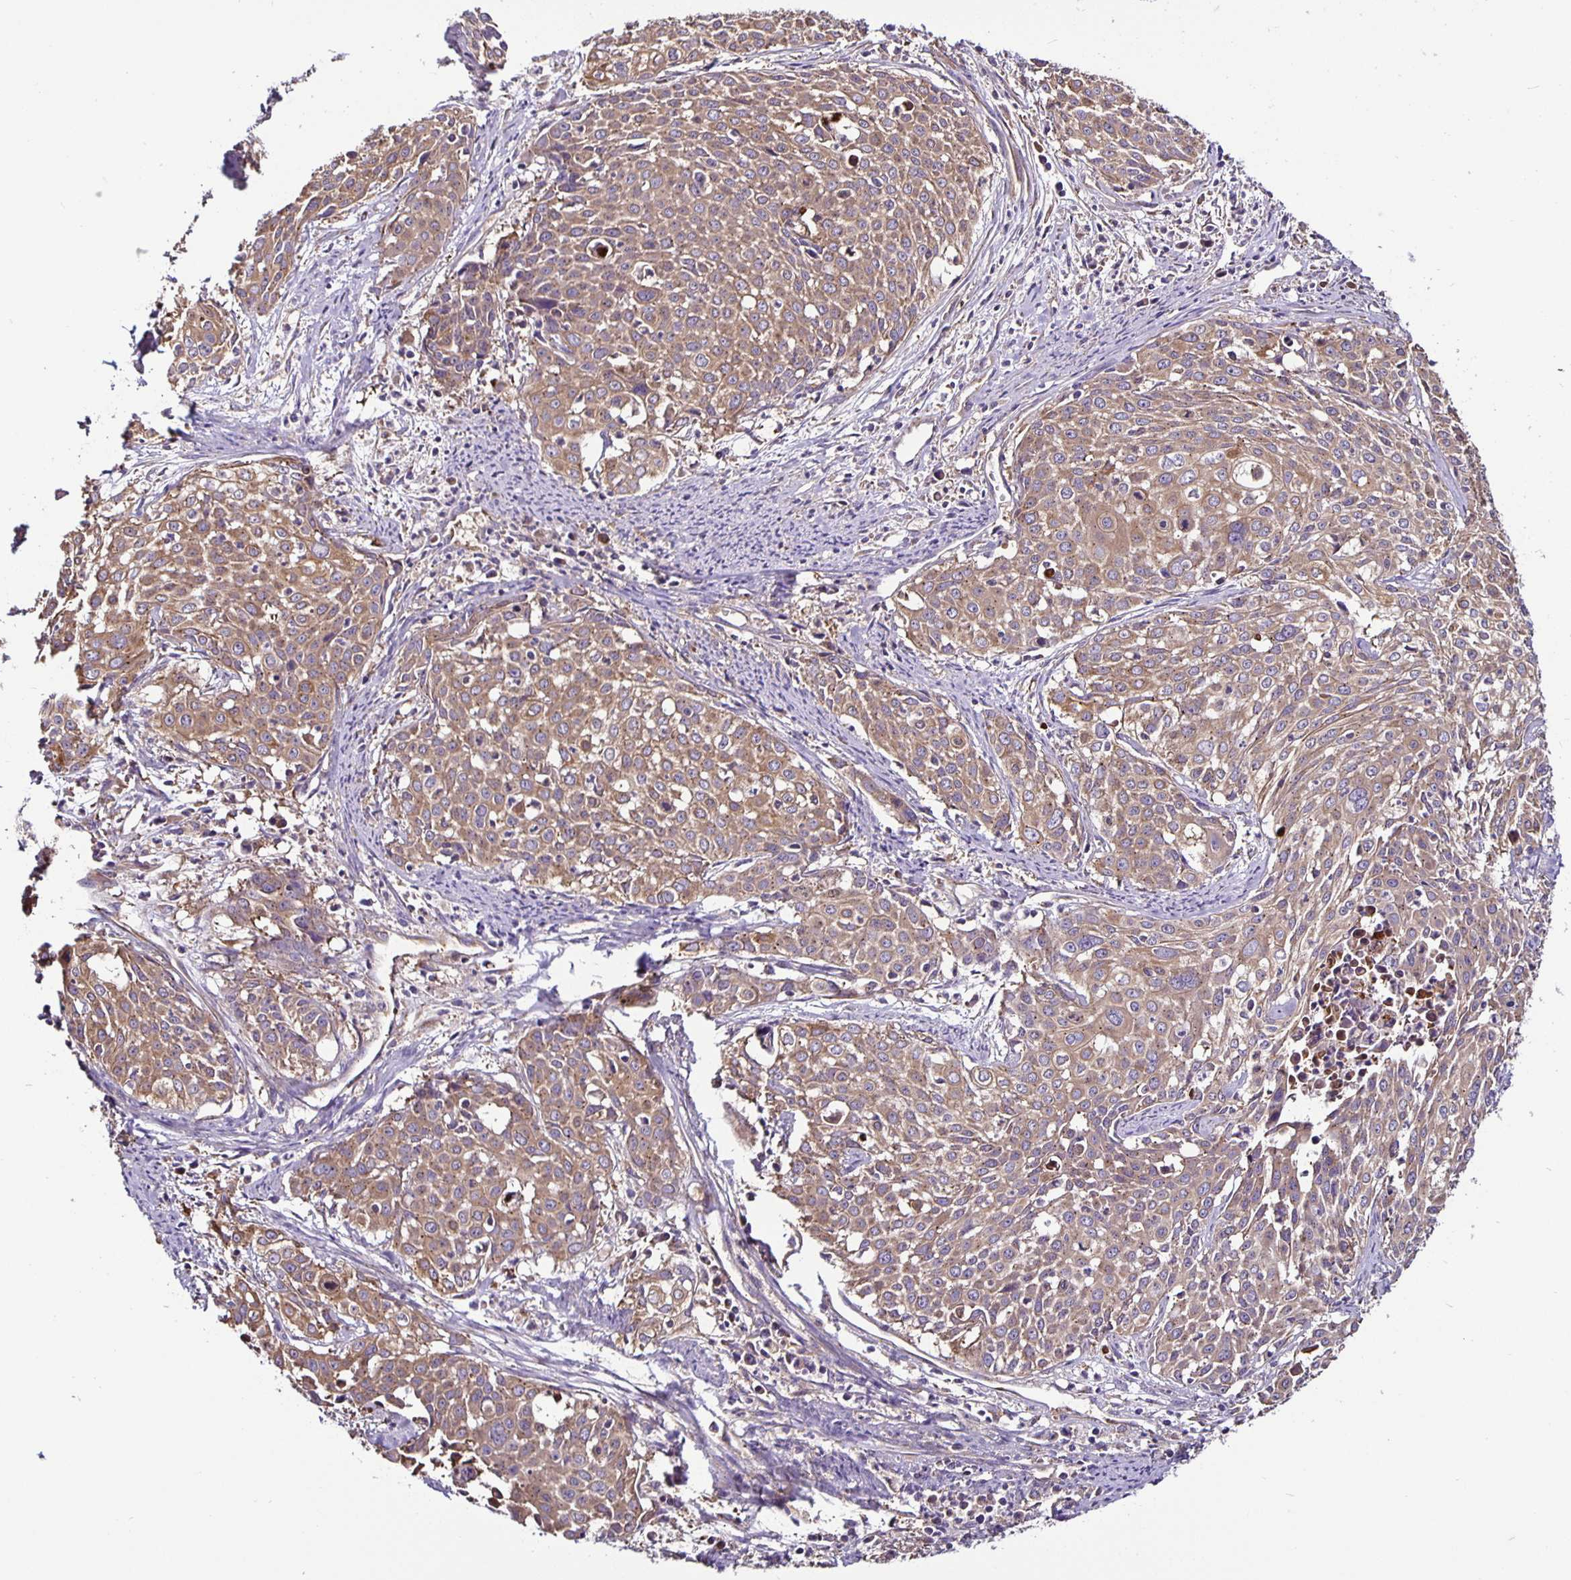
{"staining": {"intensity": "moderate", "quantity": ">75%", "location": "cytoplasmic/membranous"}, "tissue": "cervical cancer", "cell_type": "Tumor cells", "image_type": "cancer", "snomed": [{"axis": "morphology", "description": "Squamous cell carcinoma, NOS"}, {"axis": "topography", "description": "Cervix"}], "caption": "There is medium levels of moderate cytoplasmic/membranous positivity in tumor cells of cervical cancer, as demonstrated by immunohistochemical staining (brown color).", "gene": "SNX5", "patient": {"sex": "female", "age": 39}}